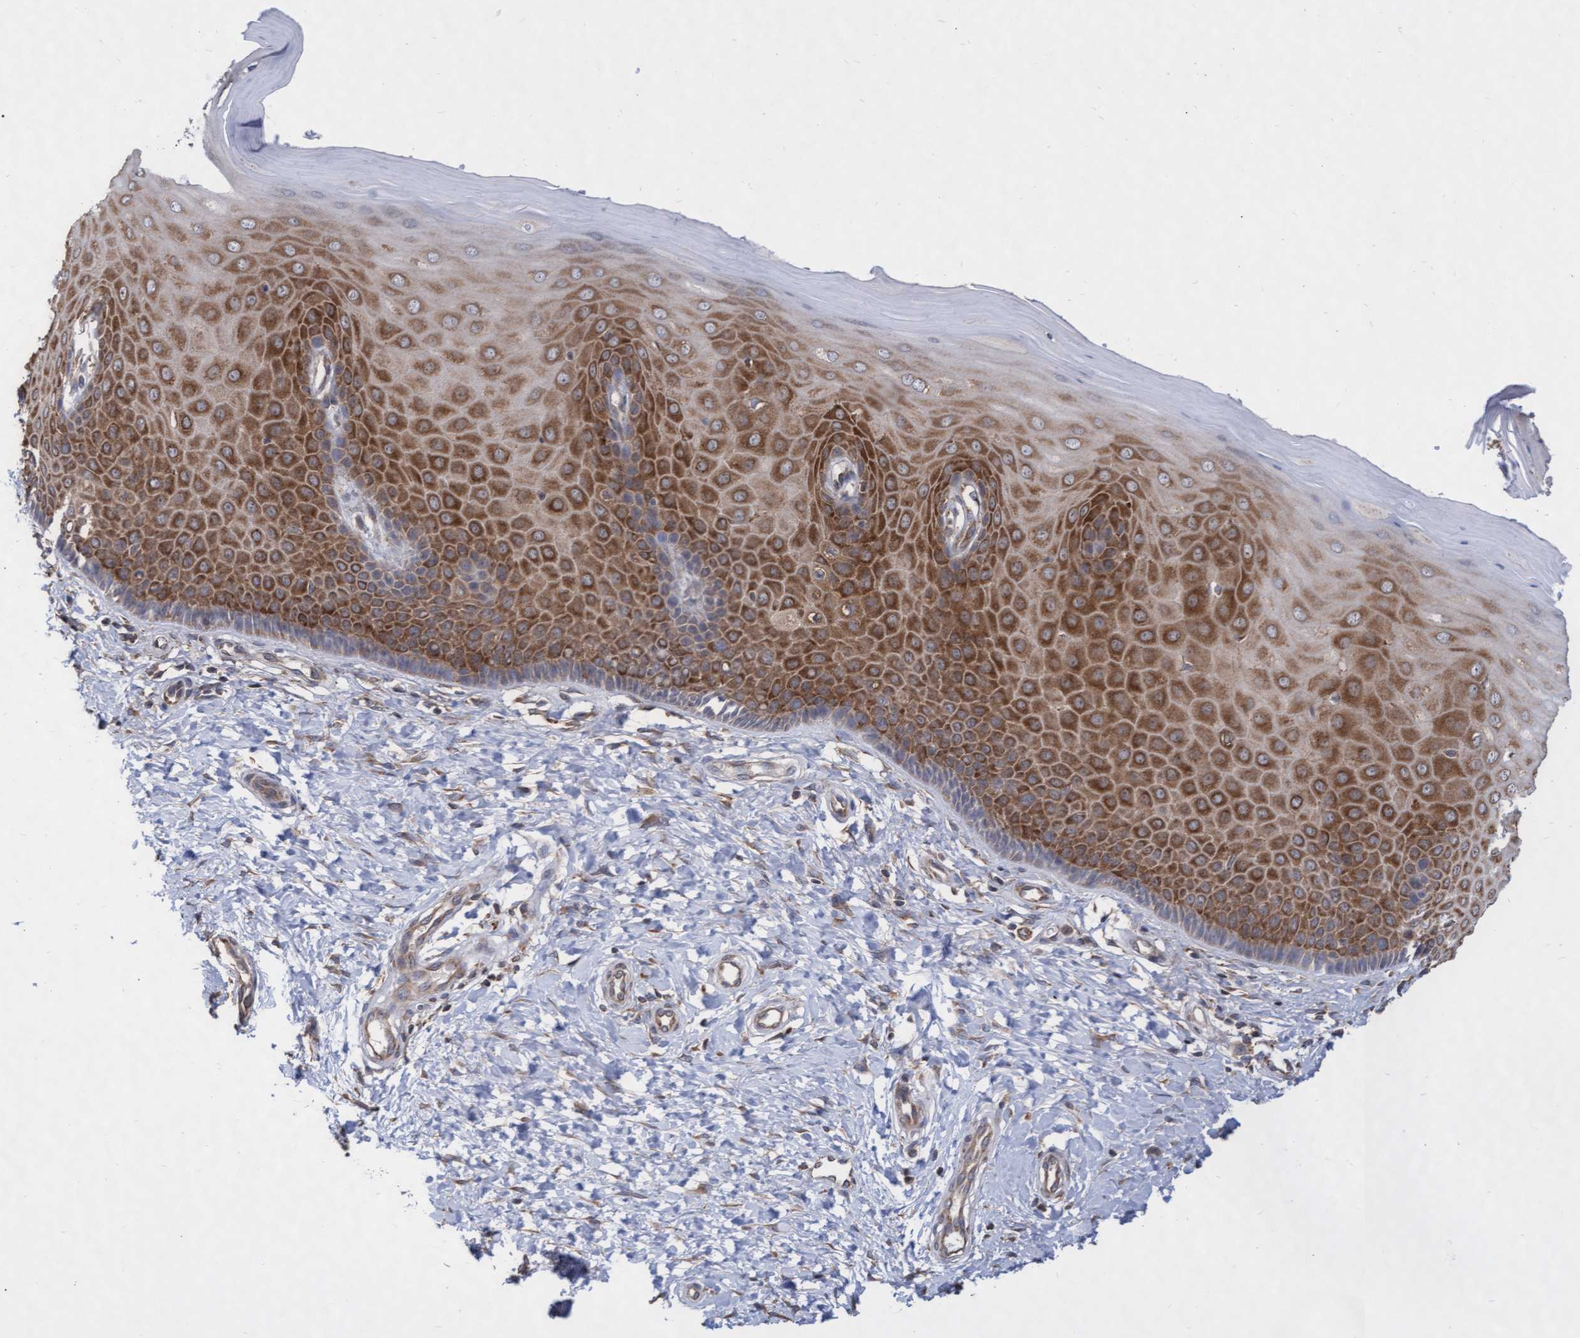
{"staining": {"intensity": "moderate", "quantity": ">75%", "location": "cytoplasmic/membranous"}, "tissue": "cervix", "cell_type": "Glandular cells", "image_type": "normal", "snomed": [{"axis": "morphology", "description": "Normal tissue, NOS"}, {"axis": "topography", "description": "Cervix"}], "caption": "Immunohistochemical staining of unremarkable cervix displays moderate cytoplasmic/membranous protein staining in approximately >75% of glandular cells. The staining is performed using DAB (3,3'-diaminobenzidine) brown chromogen to label protein expression. The nuclei are counter-stained blue using hematoxylin.", "gene": "ABCF2", "patient": {"sex": "female", "age": 55}}